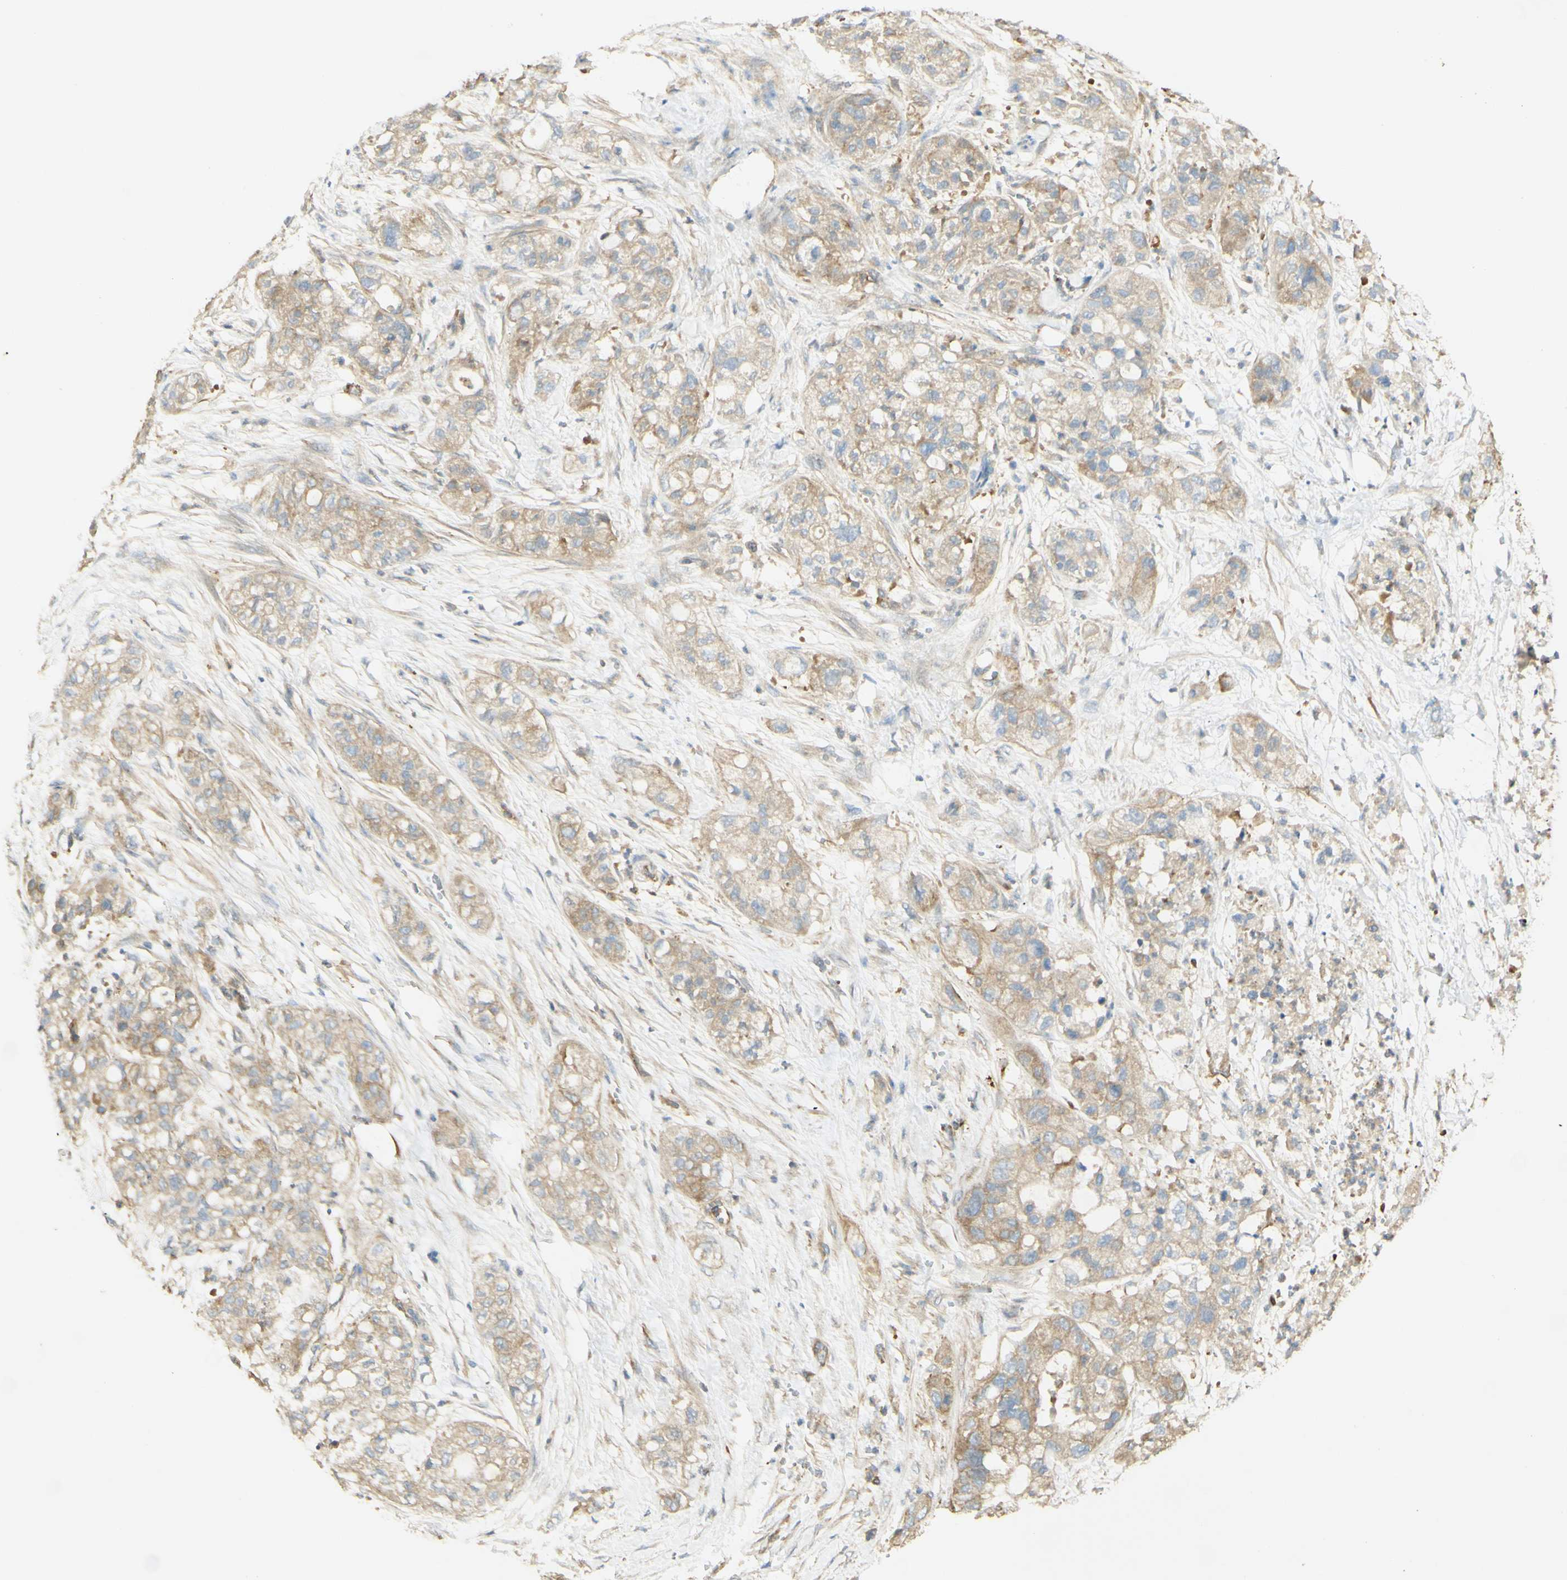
{"staining": {"intensity": "moderate", "quantity": ">75%", "location": "cytoplasmic/membranous"}, "tissue": "pancreatic cancer", "cell_type": "Tumor cells", "image_type": "cancer", "snomed": [{"axis": "morphology", "description": "Adenocarcinoma, NOS"}, {"axis": "topography", "description": "Pancreas"}], "caption": "The immunohistochemical stain highlights moderate cytoplasmic/membranous positivity in tumor cells of adenocarcinoma (pancreatic) tissue.", "gene": "IKBKG", "patient": {"sex": "female", "age": 78}}